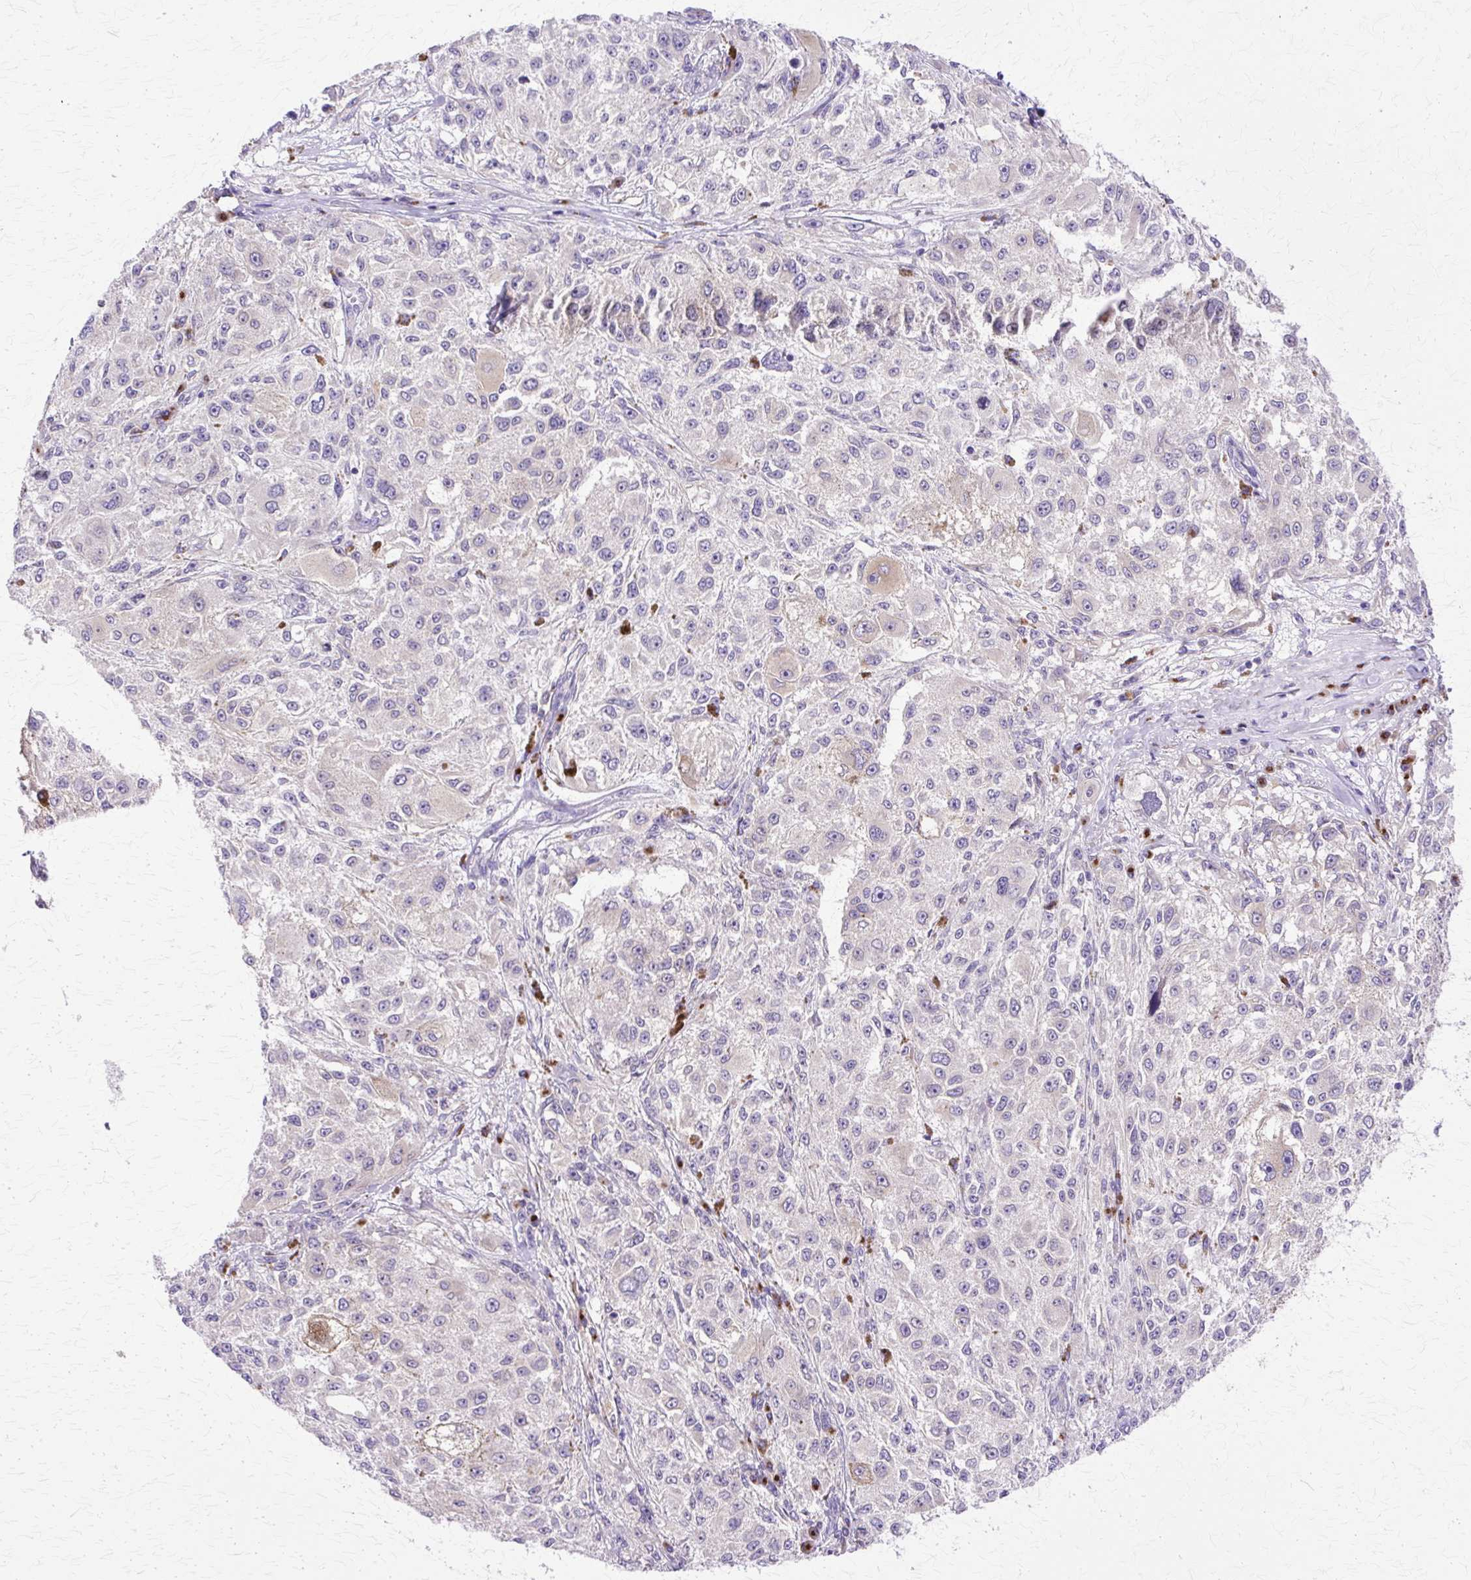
{"staining": {"intensity": "negative", "quantity": "none", "location": "none"}, "tissue": "melanoma", "cell_type": "Tumor cells", "image_type": "cancer", "snomed": [{"axis": "morphology", "description": "Necrosis, NOS"}, {"axis": "morphology", "description": "Malignant melanoma, NOS"}, {"axis": "topography", "description": "Skin"}], "caption": "Human malignant melanoma stained for a protein using IHC demonstrates no expression in tumor cells.", "gene": "TBC1D3G", "patient": {"sex": "female", "age": 87}}